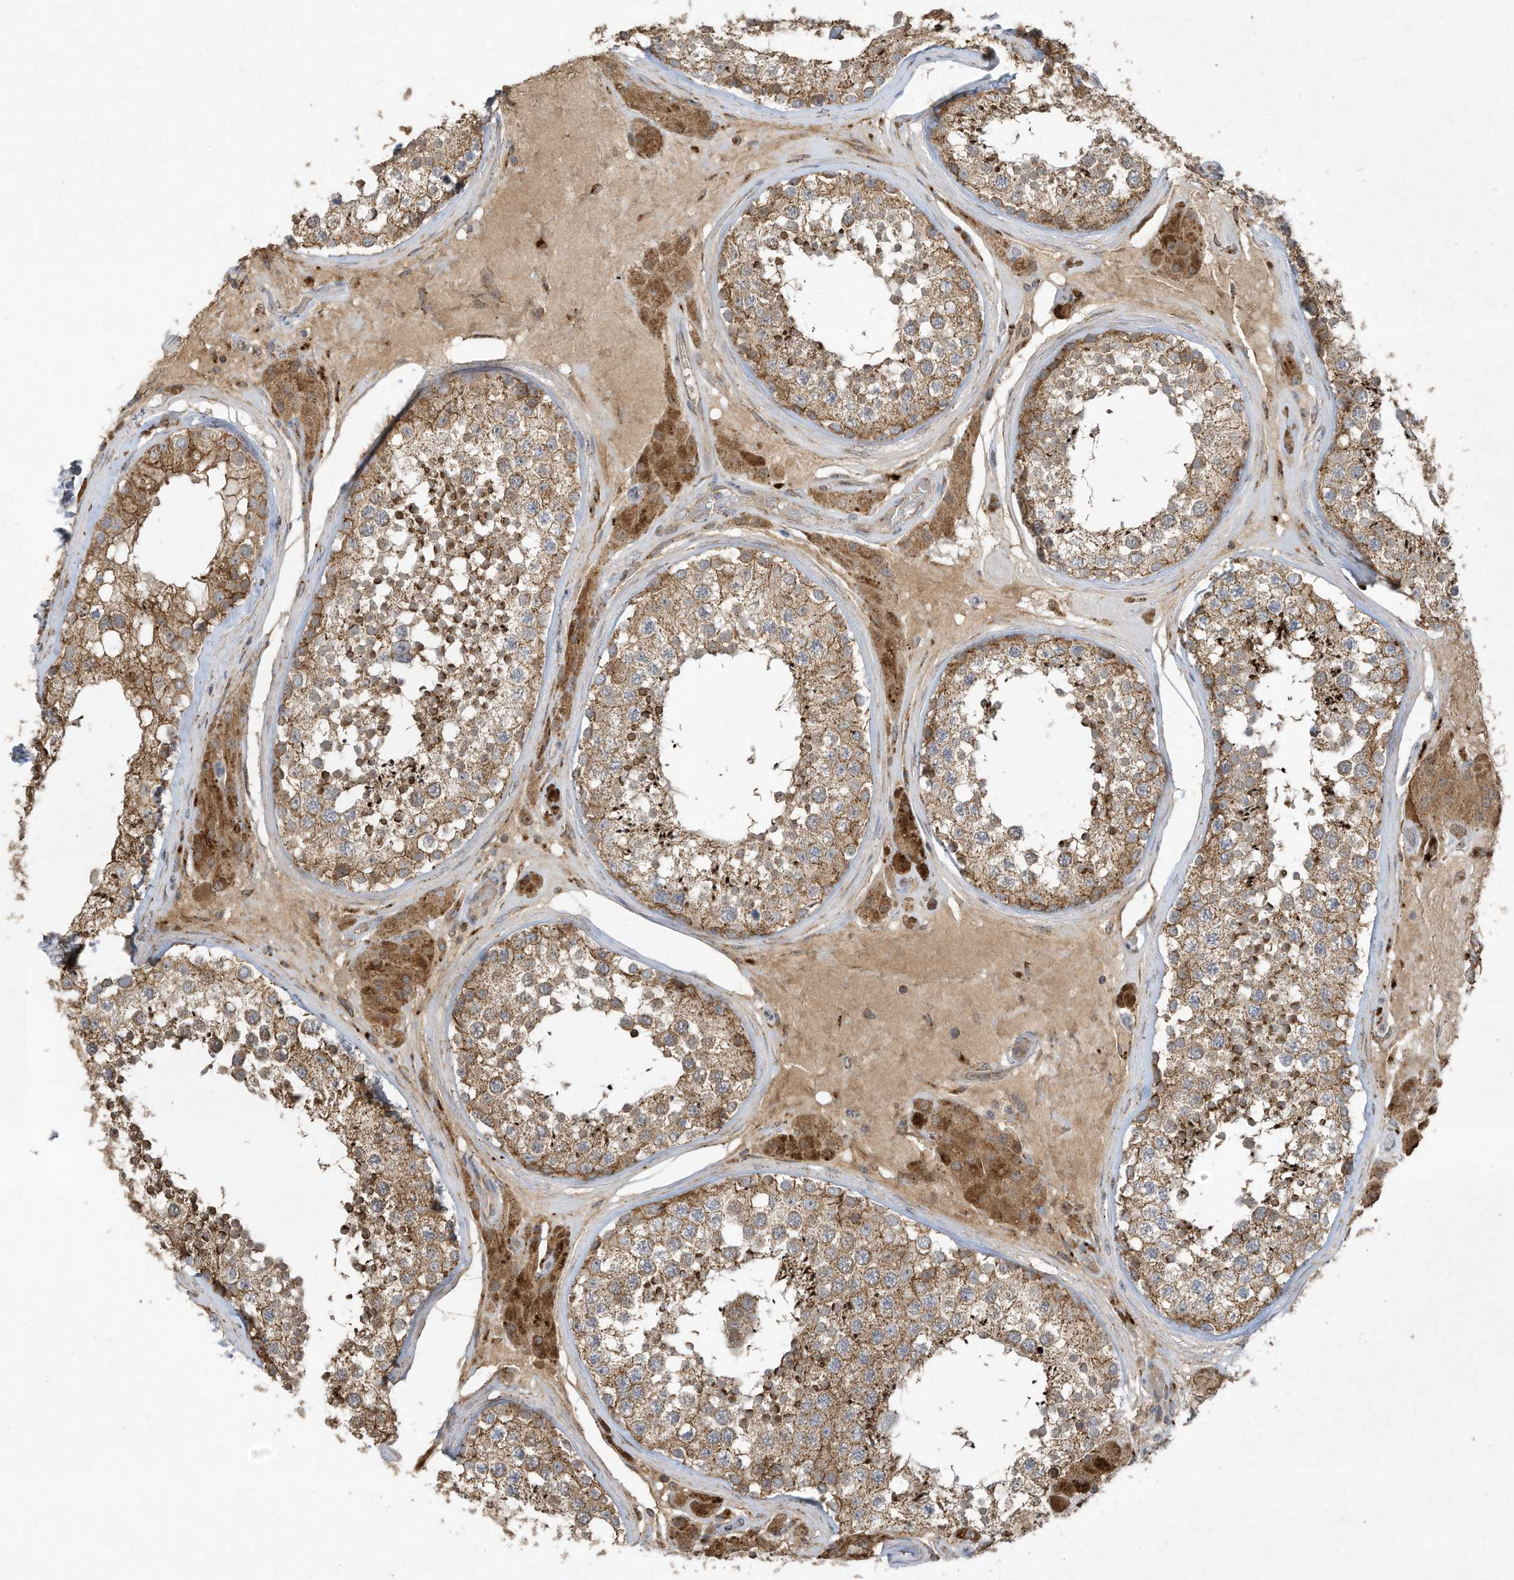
{"staining": {"intensity": "moderate", "quantity": ">75%", "location": "cytoplasmic/membranous"}, "tissue": "testis", "cell_type": "Cells in seminiferous ducts", "image_type": "normal", "snomed": [{"axis": "morphology", "description": "Normal tissue, NOS"}, {"axis": "topography", "description": "Testis"}], "caption": "DAB immunohistochemical staining of benign testis shows moderate cytoplasmic/membranous protein positivity in approximately >75% of cells in seminiferous ducts. (DAB (3,3'-diaminobenzidine) IHC with brightfield microscopy, high magnification).", "gene": "C2orf74", "patient": {"sex": "male", "age": 46}}